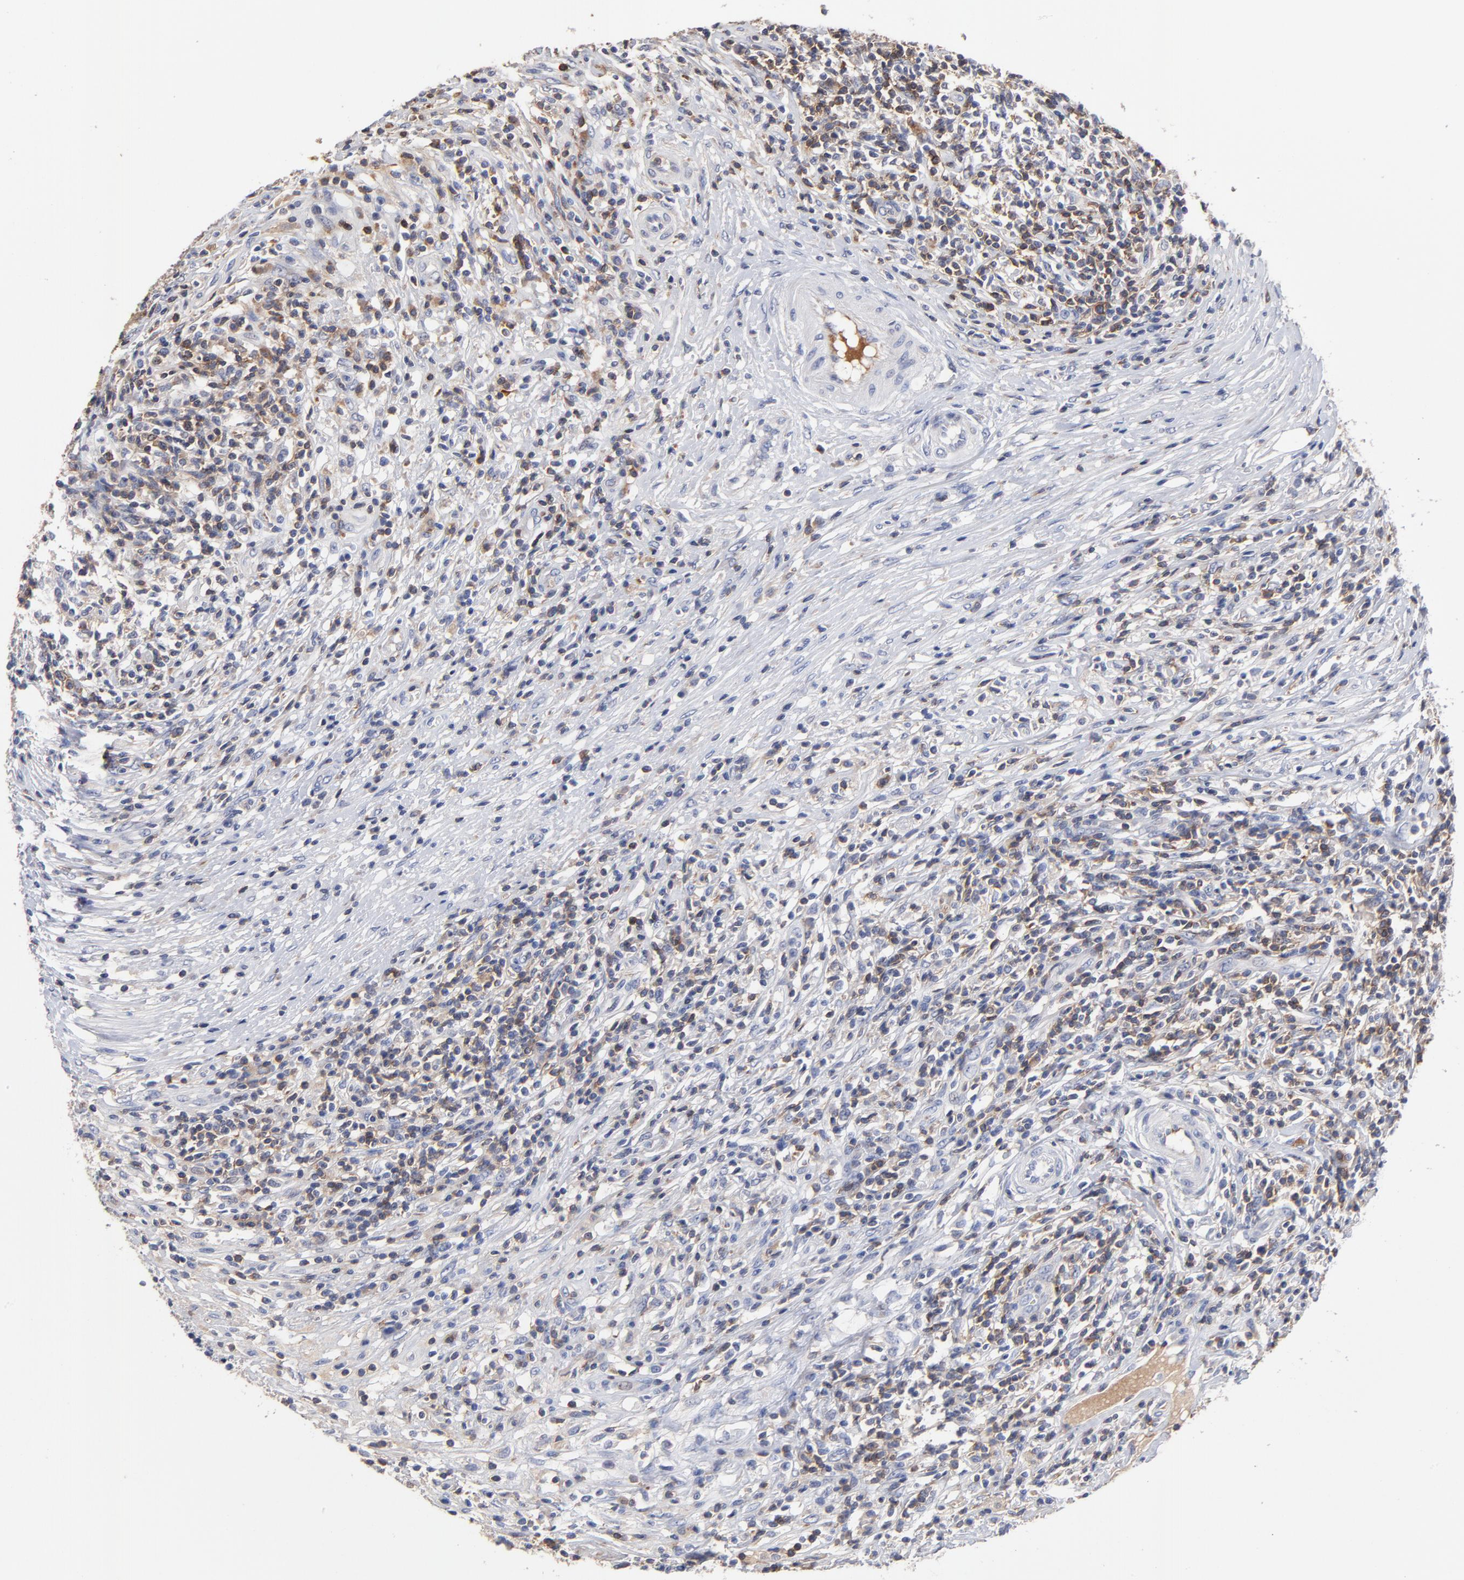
{"staining": {"intensity": "negative", "quantity": "none", "location": "none"}, "tissue": "lymphoma", "cell_type": "Tumor cells", "image_type": "cancer", "snomed": [{"axis": "morphology", "description": "Malignant lymphoma, non-Hodgkin's type, High grade"}, {"axis": "topography", "description": "Lymph node"}], "caption": "An immunohistochemistry (IHC) histopathology image of lymphoma is shown. There is no staining in tumor cells of lymphoma. Brightfield microscopy of immunohistochemistry (IHC) stained with DAB (3,3'-diaminobenzidine) (brown) and hematoxylin (blue), captured at high magnification.", "gene": "TRAT1", "patient": {"sex": "female", "age": 84}}